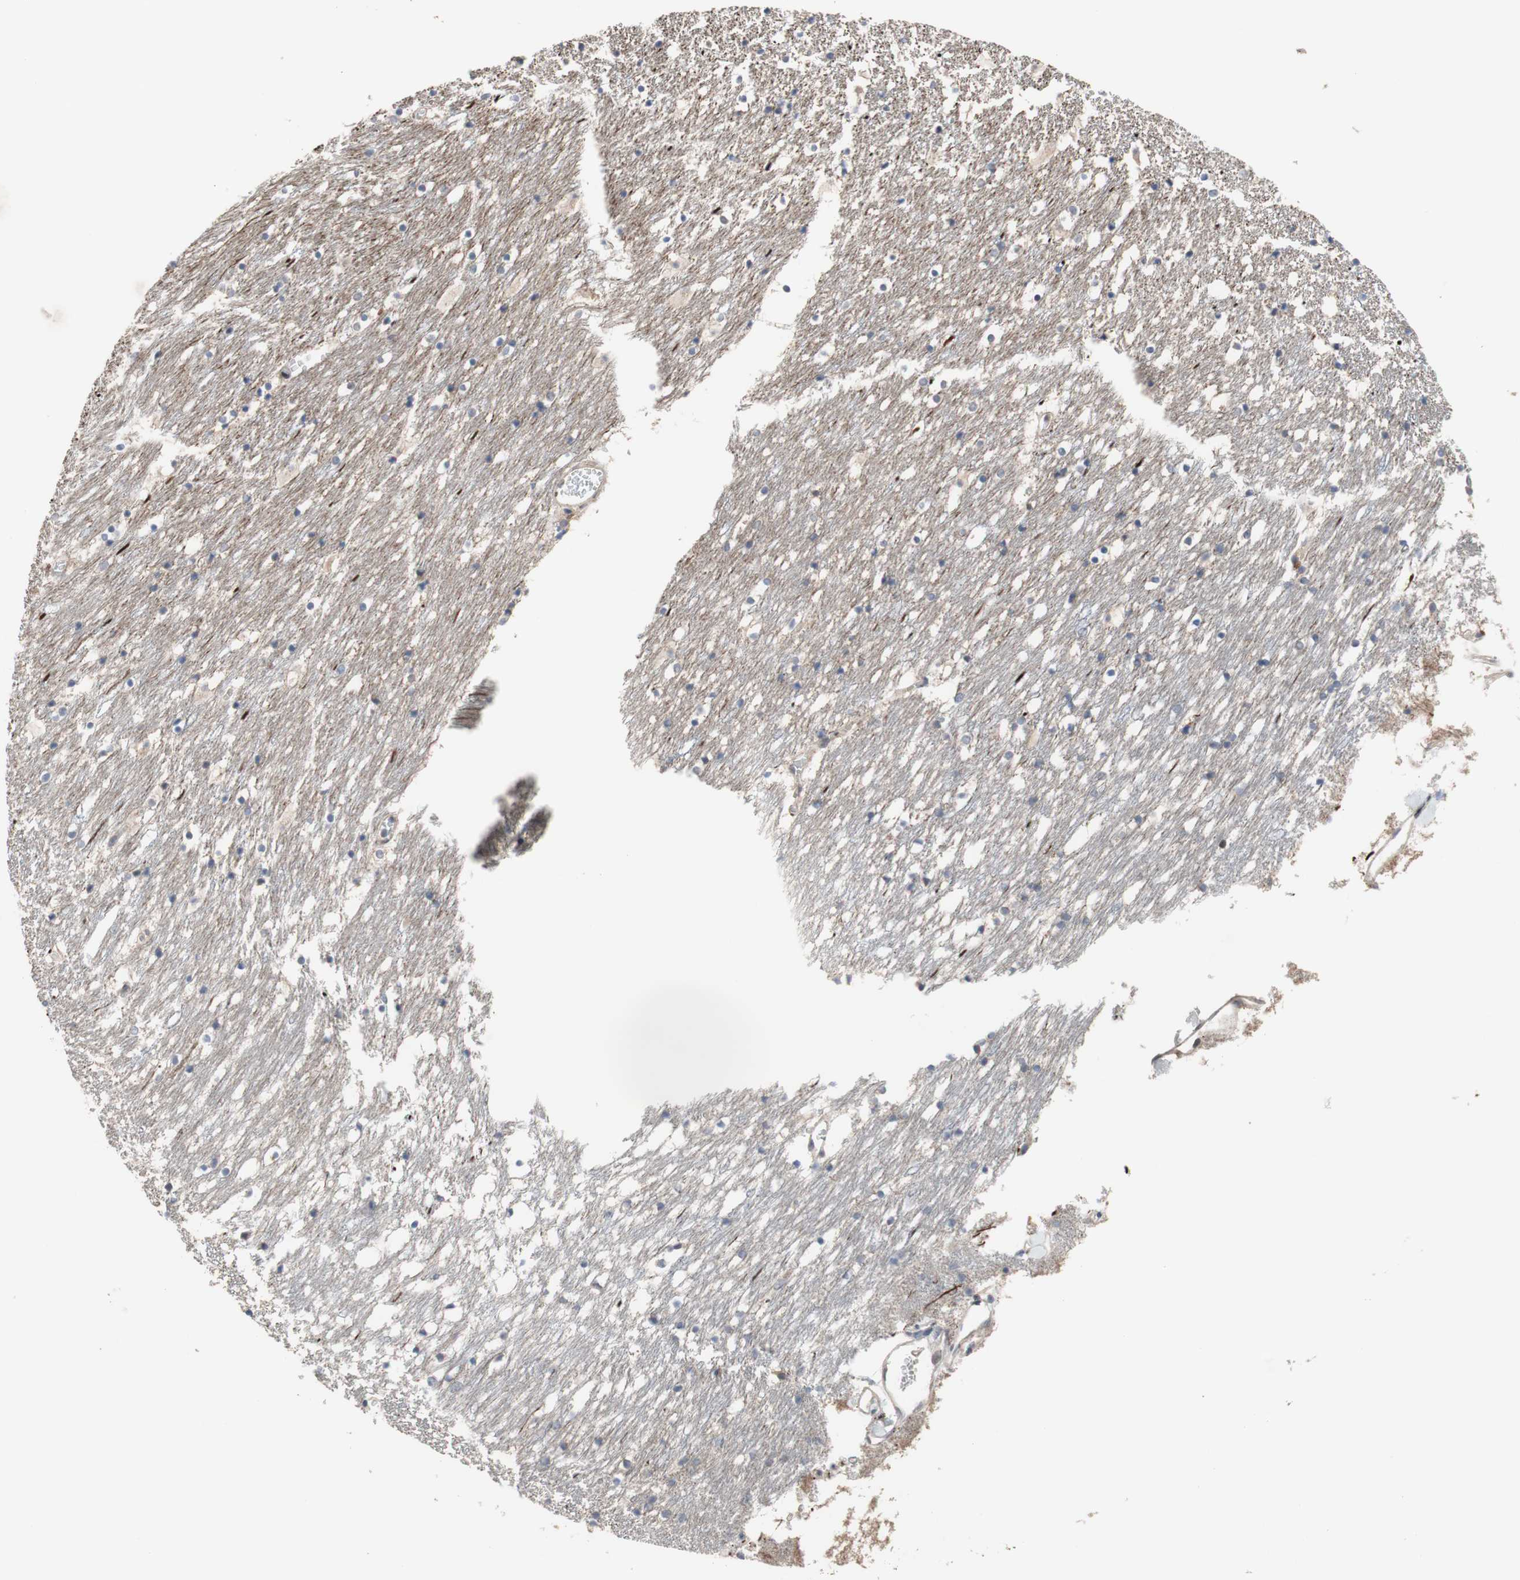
{"staining": {"intensity": "weak", "quantity": "25%-75%", "location": "cytoplasmic/membranous"}, "tissue": "caudate", "cell_type": "Glial cells", "image_type": "normal", "snomed": [{"axis": "morphology", "description": "Normal tissue, NOS"}, {"axis": "topography", "description": "Lateral ventricle wall"}], "caption": "A histopathology image showing weak cytoplasmic/membranous staining in about 25%-75% of glial cells in normal caudate, as visualized by brown immunohistochemical staining.", "gene": "OAZ1", "patient": {"sex": "male", "age": 45}}